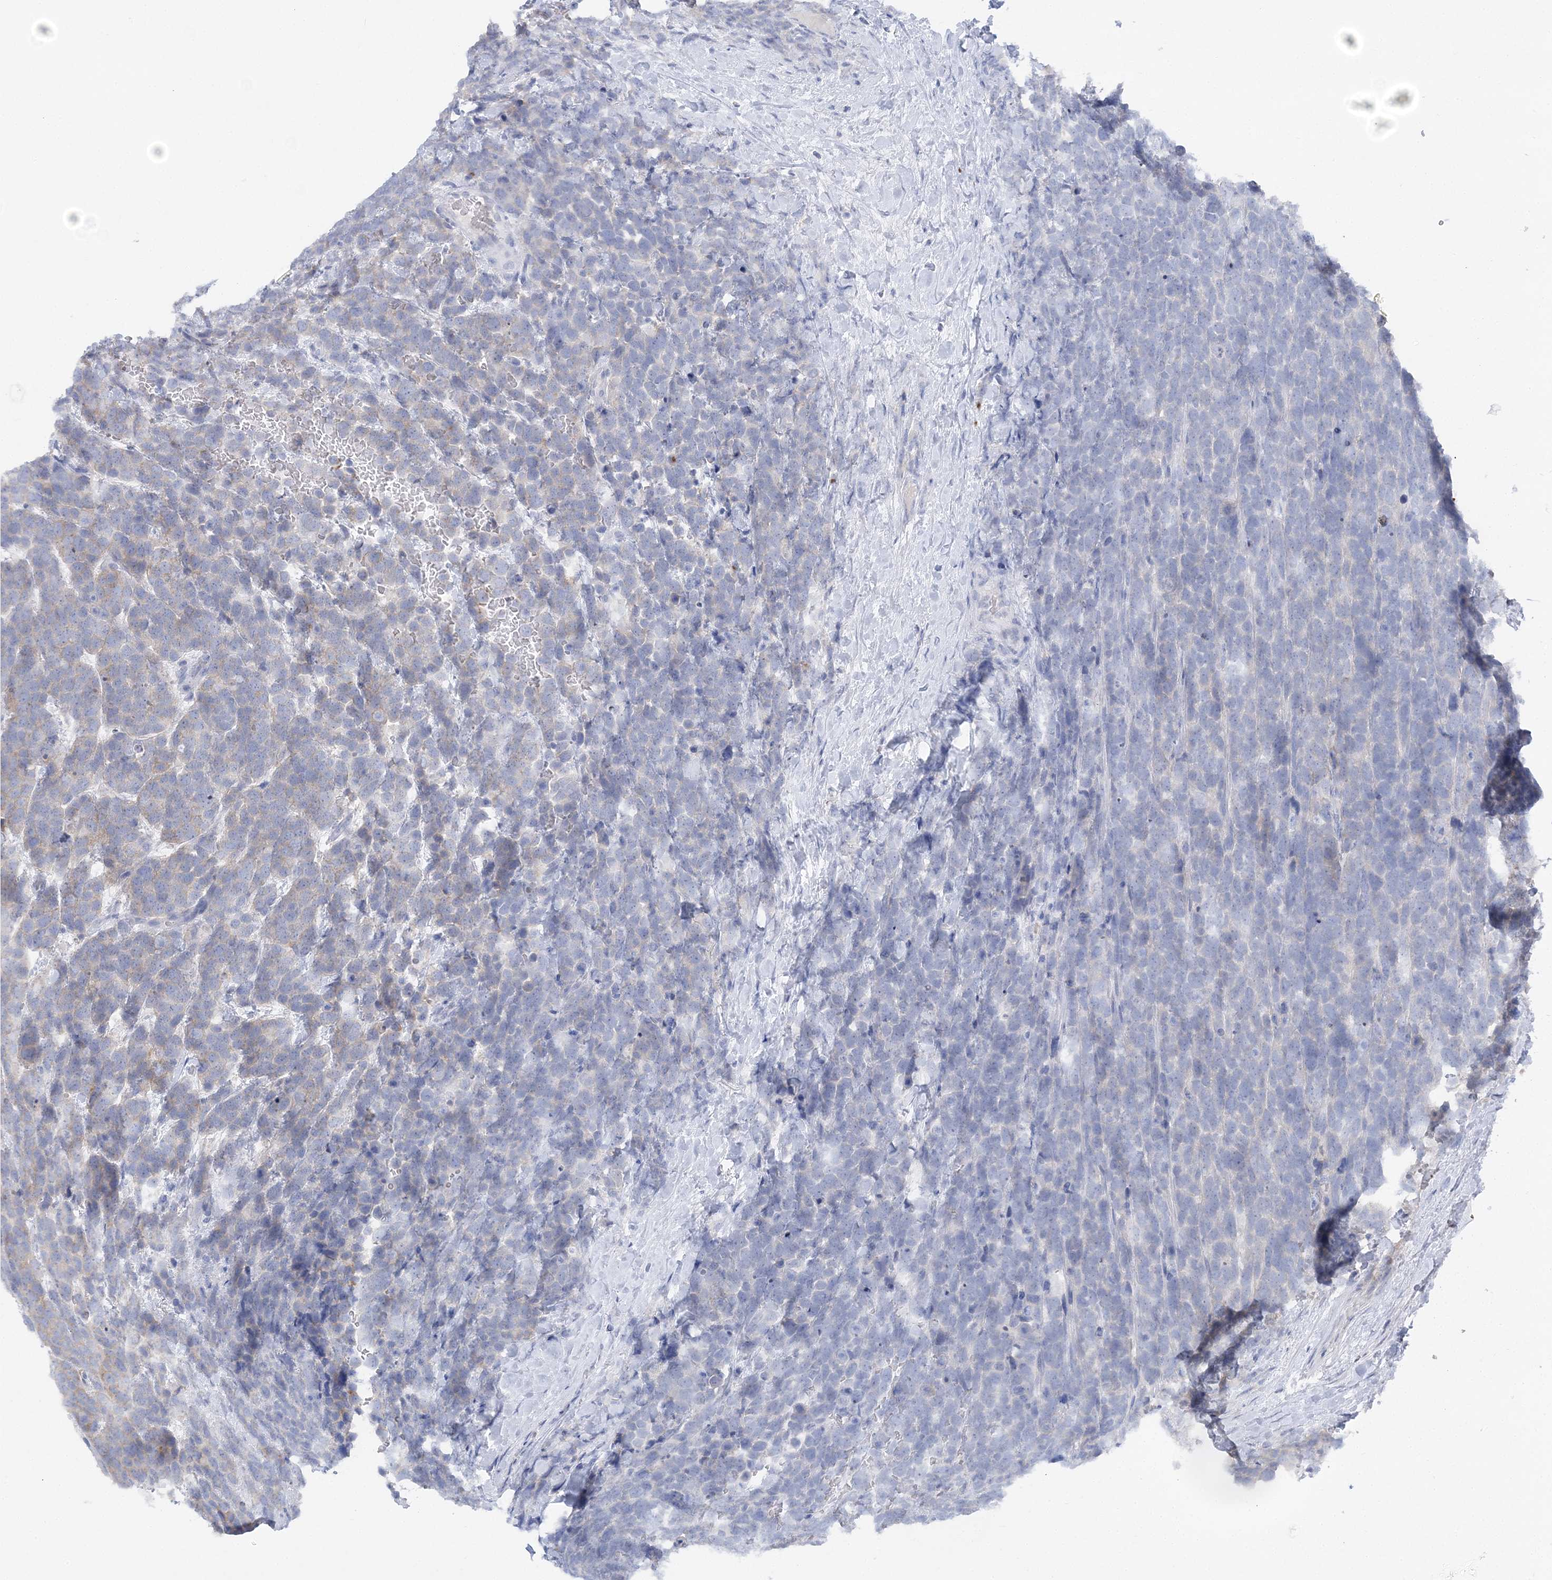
{"staining": {"intensity": "negative", "quantity": "none", "location": "none"}, "tissue": "urothelial cancer", "cell_type": "Tumor cells", "image_type": "cancer", "snomed": [{"axis": "morphology", "description": "Urothelial carcinoma, High grade"}, {"axis": "topography", "description": "Urinary bladder"}], "caption": "The photomicrograph demonstrates no staining of tumor cells in urothelial cancer.", "gene": "SLC5A6", "patient": {"sex": "female", "age": 82}}